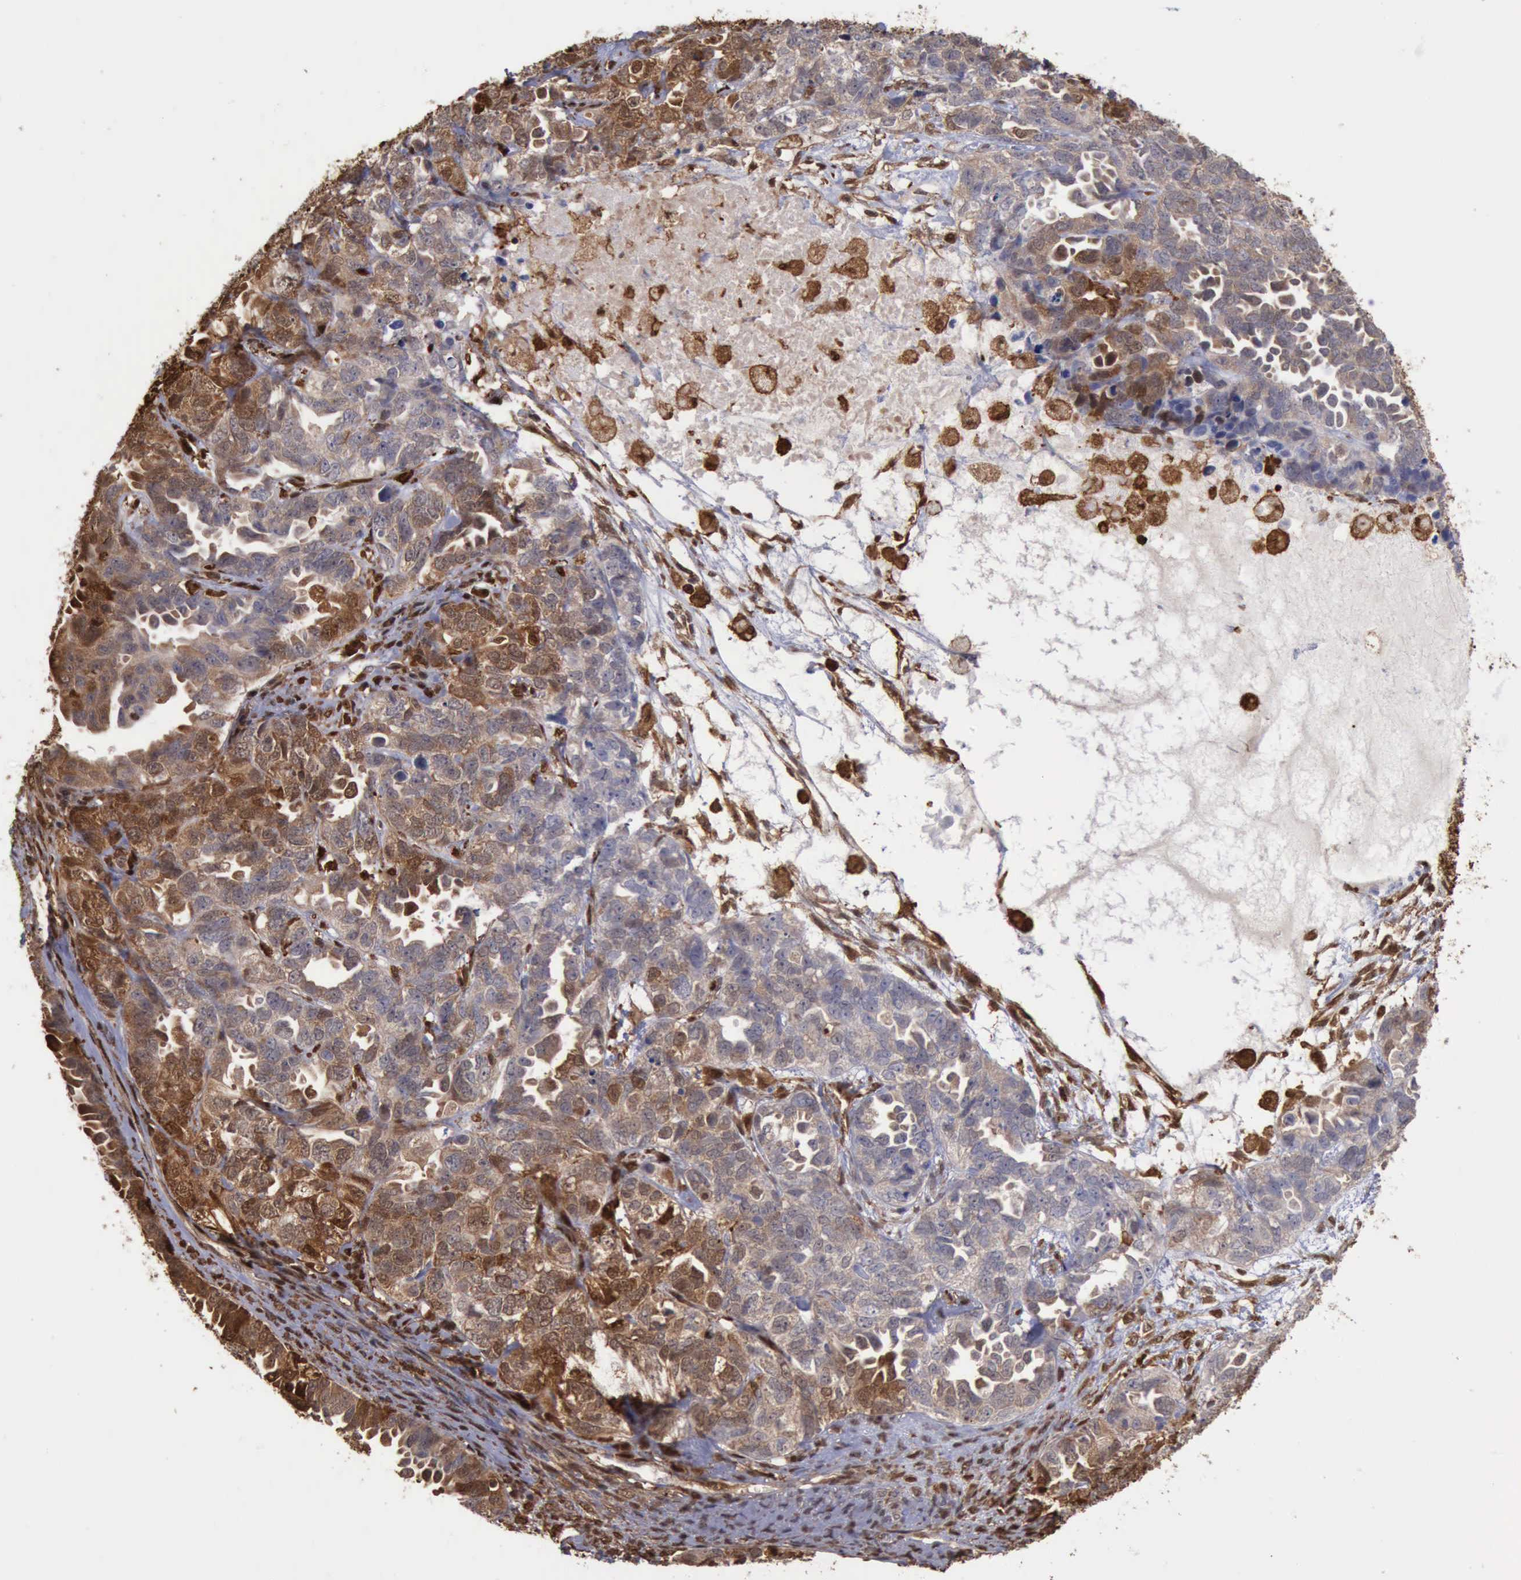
{"staining": {"intensity": "weak", "quantity": "<25%", "location": "cytoplasmic/membranous,nuclear"}, "tissue": "ovarian cancer", "cell_type": "Tumor cells", "image_type": "cancer", "snomed": [{"axis": "morphology", "description": "Cystadenocarcinoma, serous, NOS"}, {"axis": "topography", "description": "Ovary"}], "caption": "Immunohistochemical staining of serous cystadenocarcinoma (ovarian) reveals no significant staining in tumor cells.", "gene": "STAT1", "patient": {"sex": "female", "age": 82}}